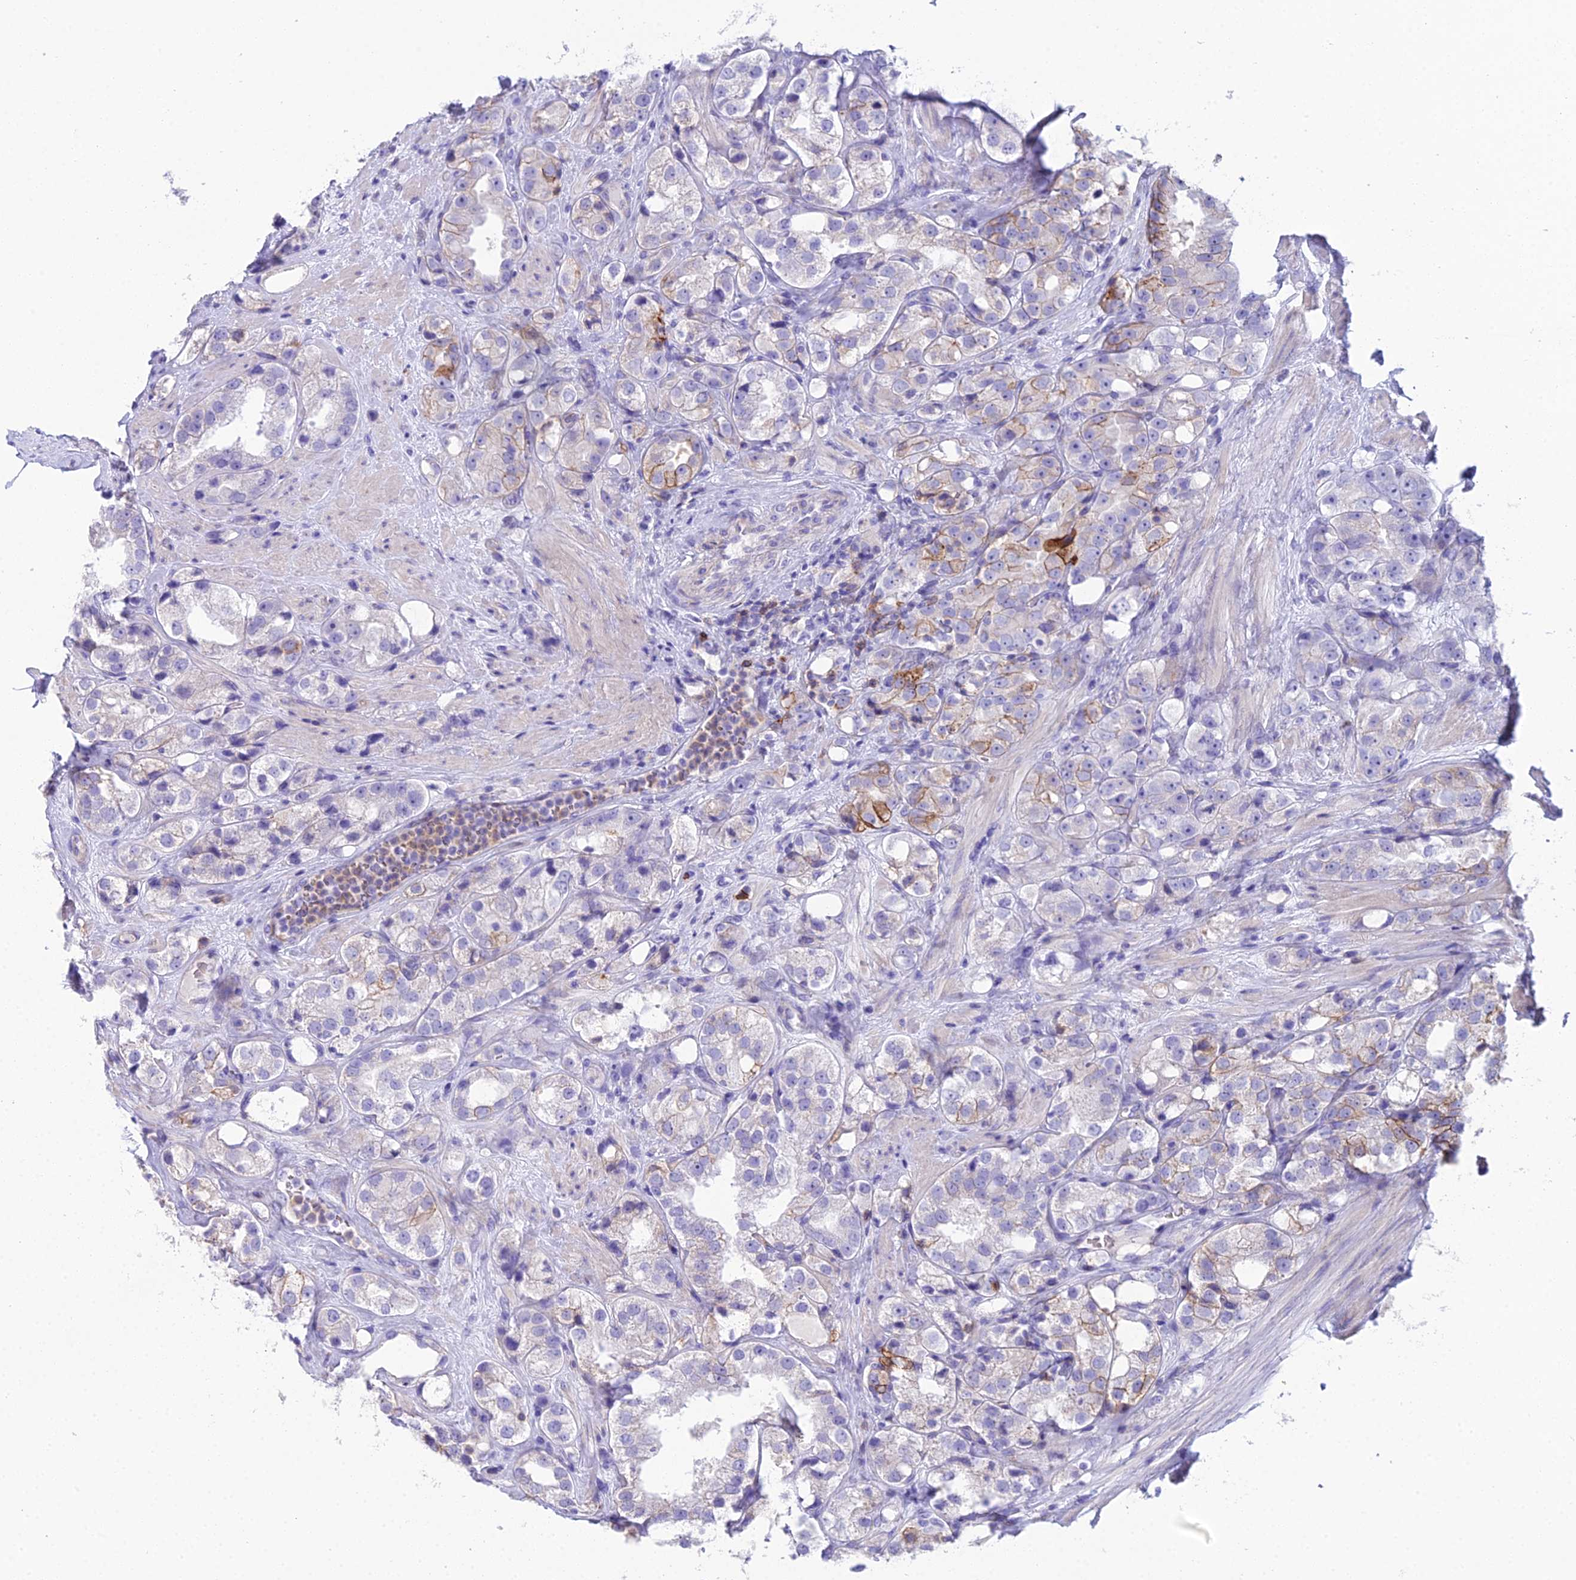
{"staining": {"intensity": "moderate", "quantity": "<25%", "location": "cytoplasmic/membranous"}, "tissue": "prostate cancer", "cell_type": "Tumor cells", "image_type": "cancer", "snomed": [{"axis": "morphology", "description": "Adenocarcinoma, NOS"}, {"axis": "topography", "description": "Prostate"}], "caption": "This histopathology image exhibits IHC staining of prostate cancer (adenocarcinoma), with low moderate cytoplasmic/membranous positivity in approximately <25% of tumor cells.", "gene": "OR1Q1", "patient": {"sex": "male", "age": 79}}